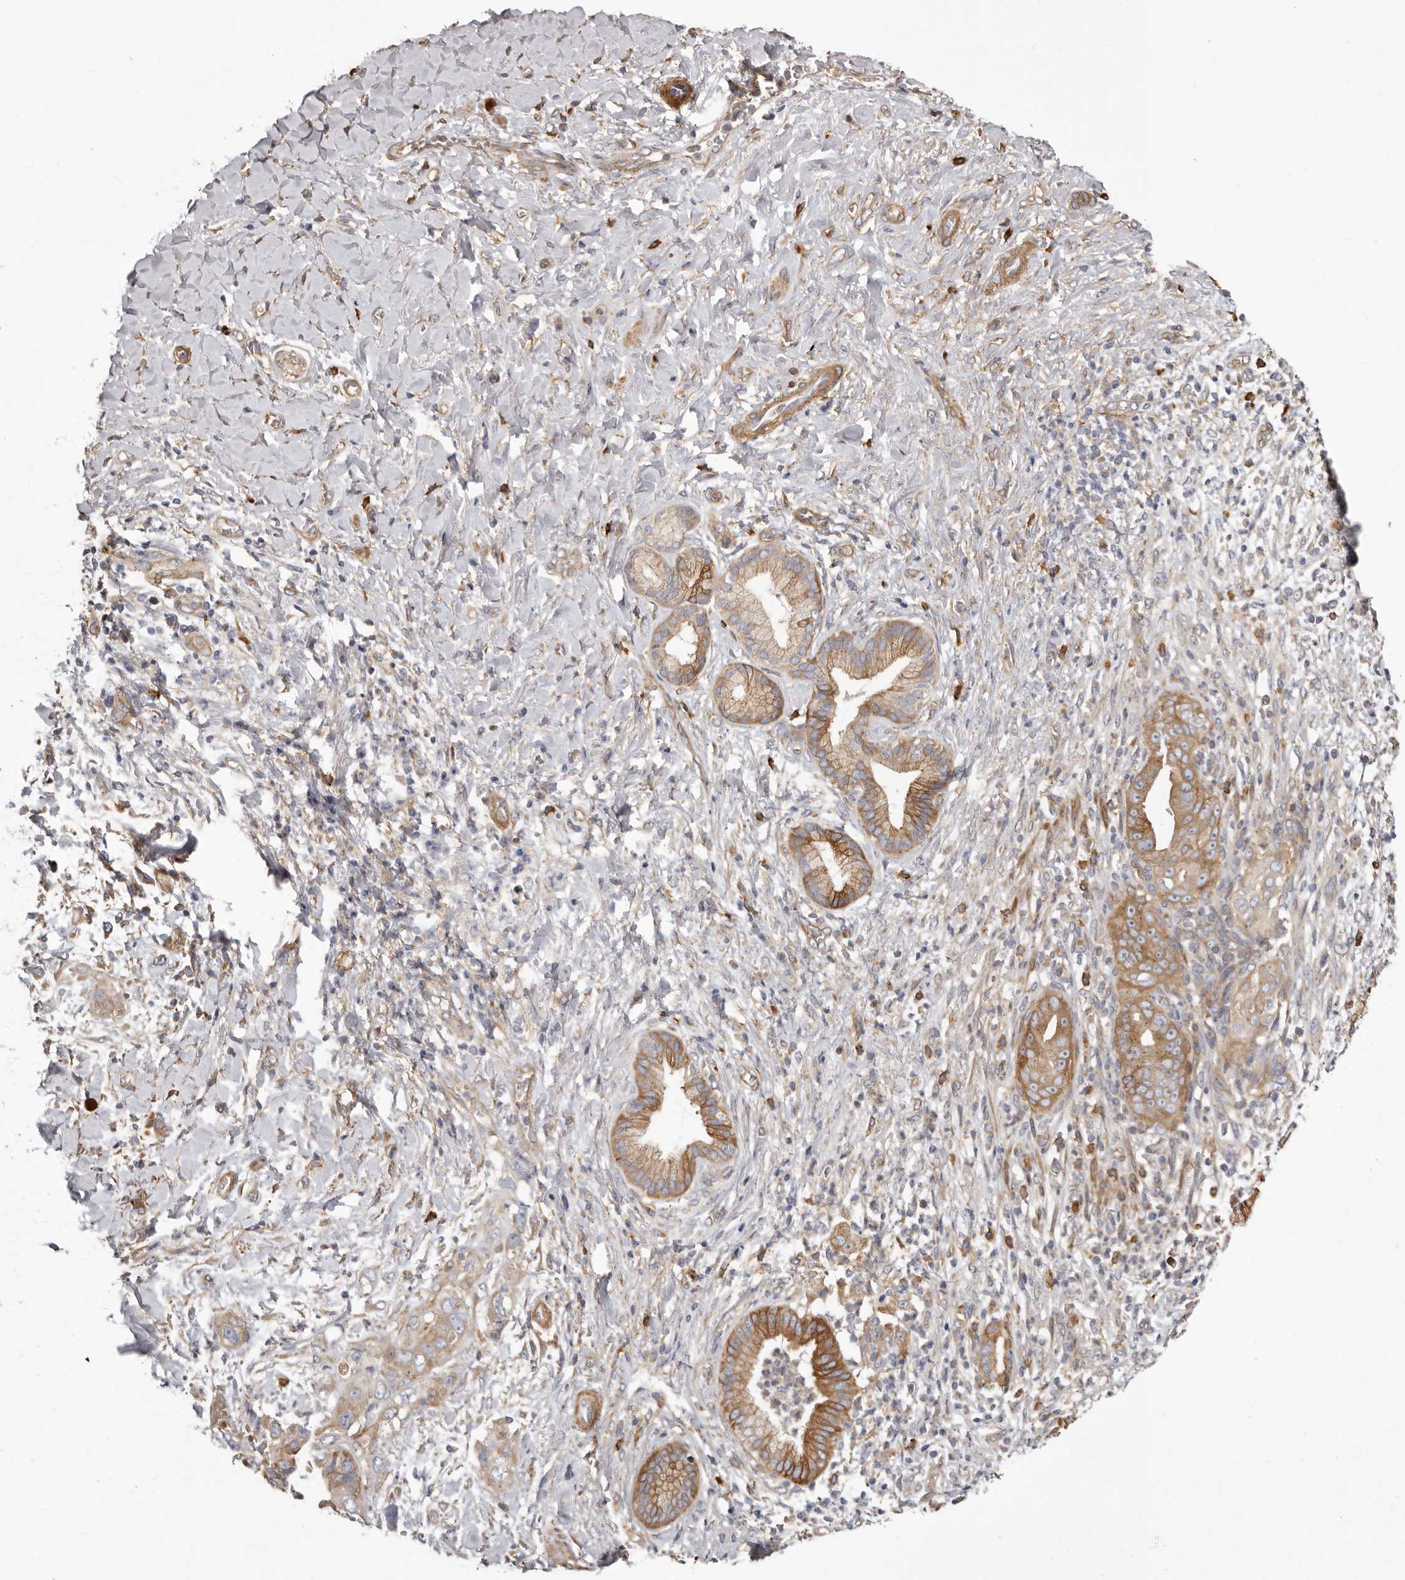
{"staining": {"intensity": "moderate", "quantity": ">75%", "location": "cytoplasmic/membranous"}, "tissue": "pancreatic cancer", "cell_type": "Tumor cells", "image_type": "cancer", "snomed": [{"axis": "morphology", "description": "Adenocarcinoma, NOS"}, {"axis": "topography", "description": "Pancreas"}], "caption": "IHC micrograph of neoplastic tissue: pancreatic cancer (adenocarcinoma) stained using IHC exhibits medium levels of moderate protein expression localized specifically in the cytoplasmic/membranous of tumor cells, appearing as a cytoplasmic/membranous brown color.", "gene": "ENAH", "patient": {"sex": "female", "age": 78}}